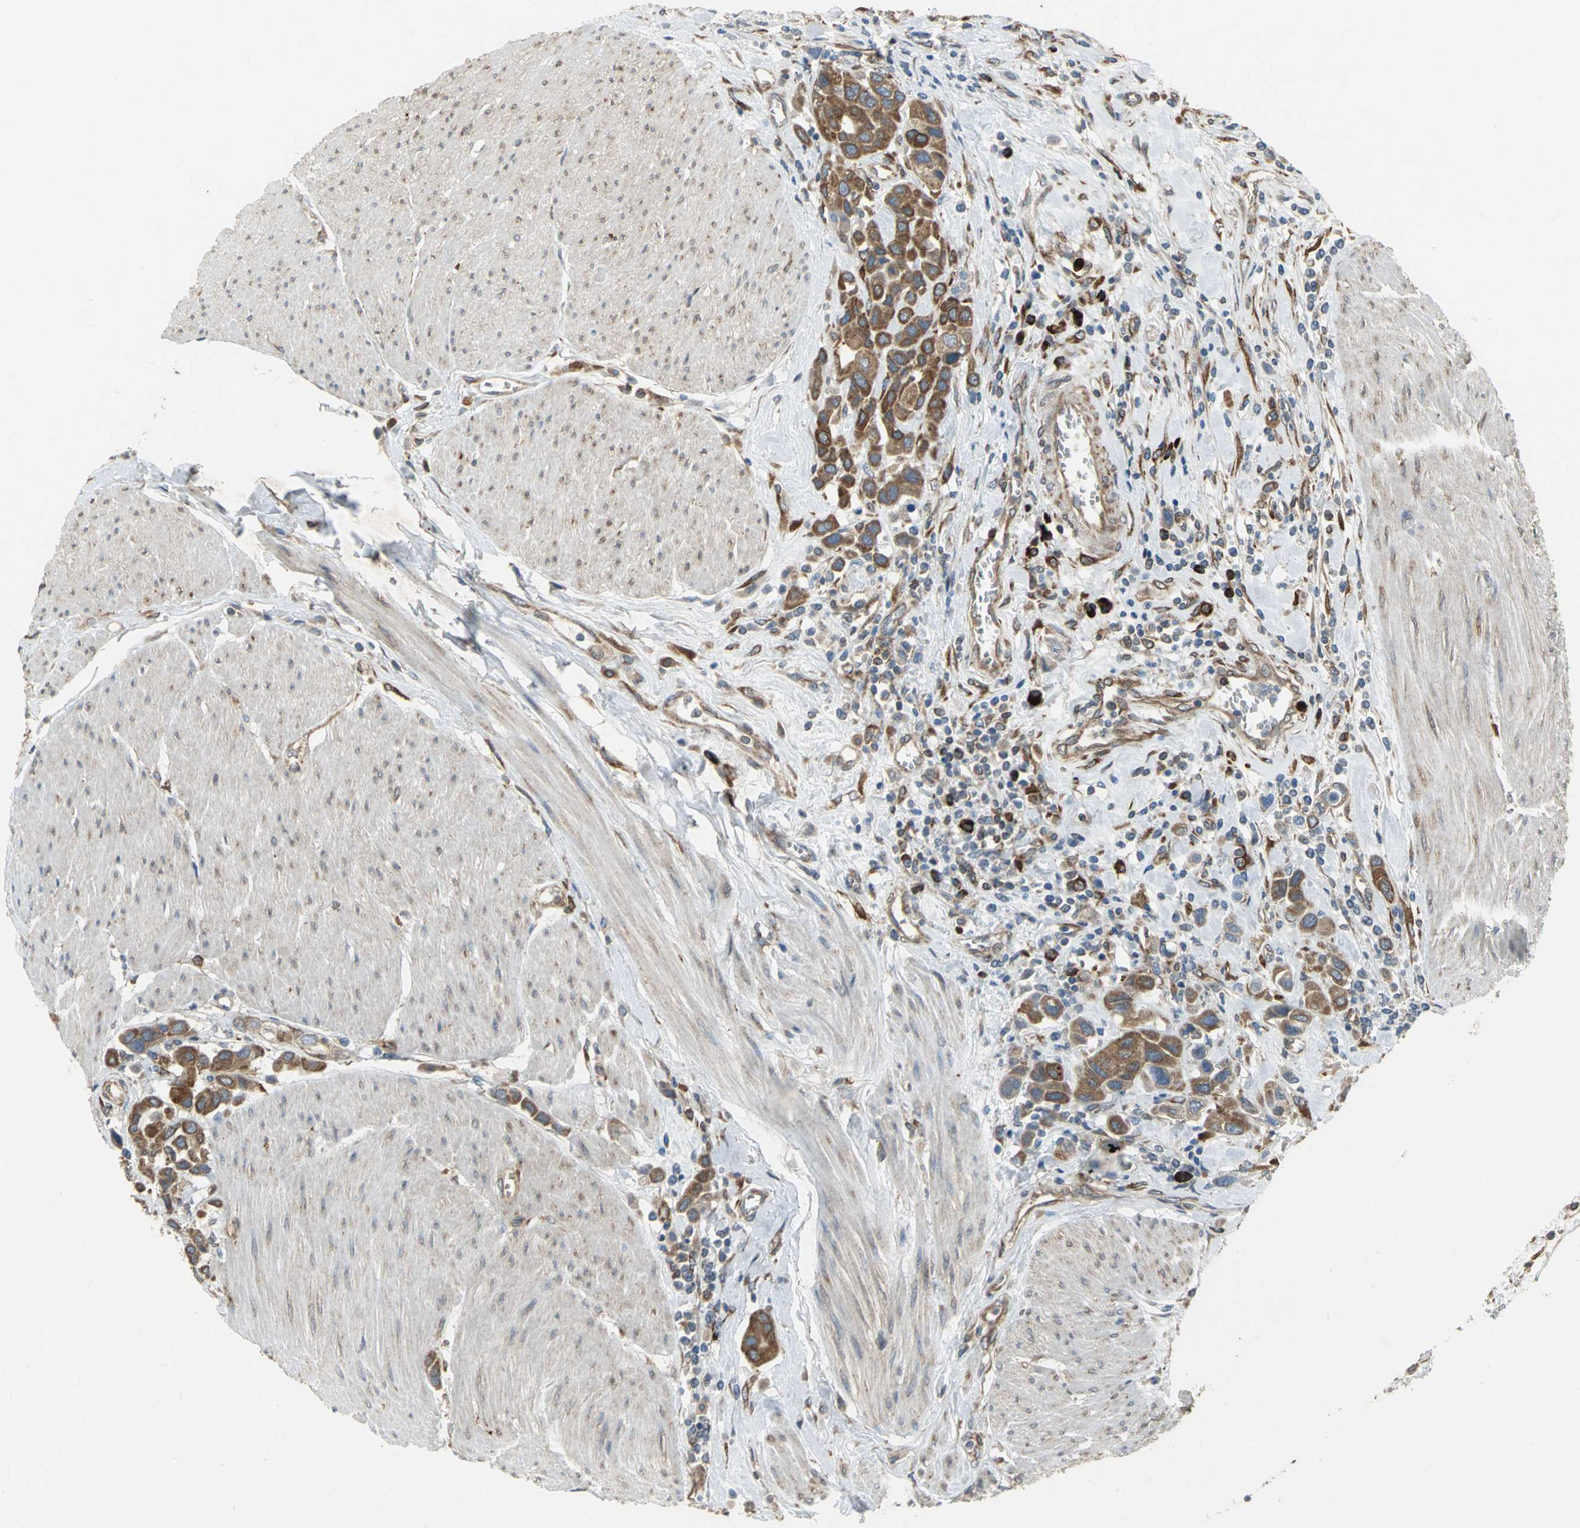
{"staining": {"intensity": "strong", "quantity": ">75%", "location": "cytoplasmic/membranous"}, "tissue": "urothelial cancer", "cell_type": "Tumor cells", "image_type": "cancer", "snomed": [{"axis": "morphology", "description": "Urothelial carcinoma, High grade"}, {"axis": "topography", "description": "Urinary bladder"}], "caption": "High-magnification brightfield microscopy of urothelial cancer stained with DAB (brown) and counterstained with hematoxylin (blue). tumor cells exhibit strong cytoplasmic/membranous positivity is present in about>75% of cells.", "gene": "SYVN1", "patient": {"sex": "male", "age": 50}}